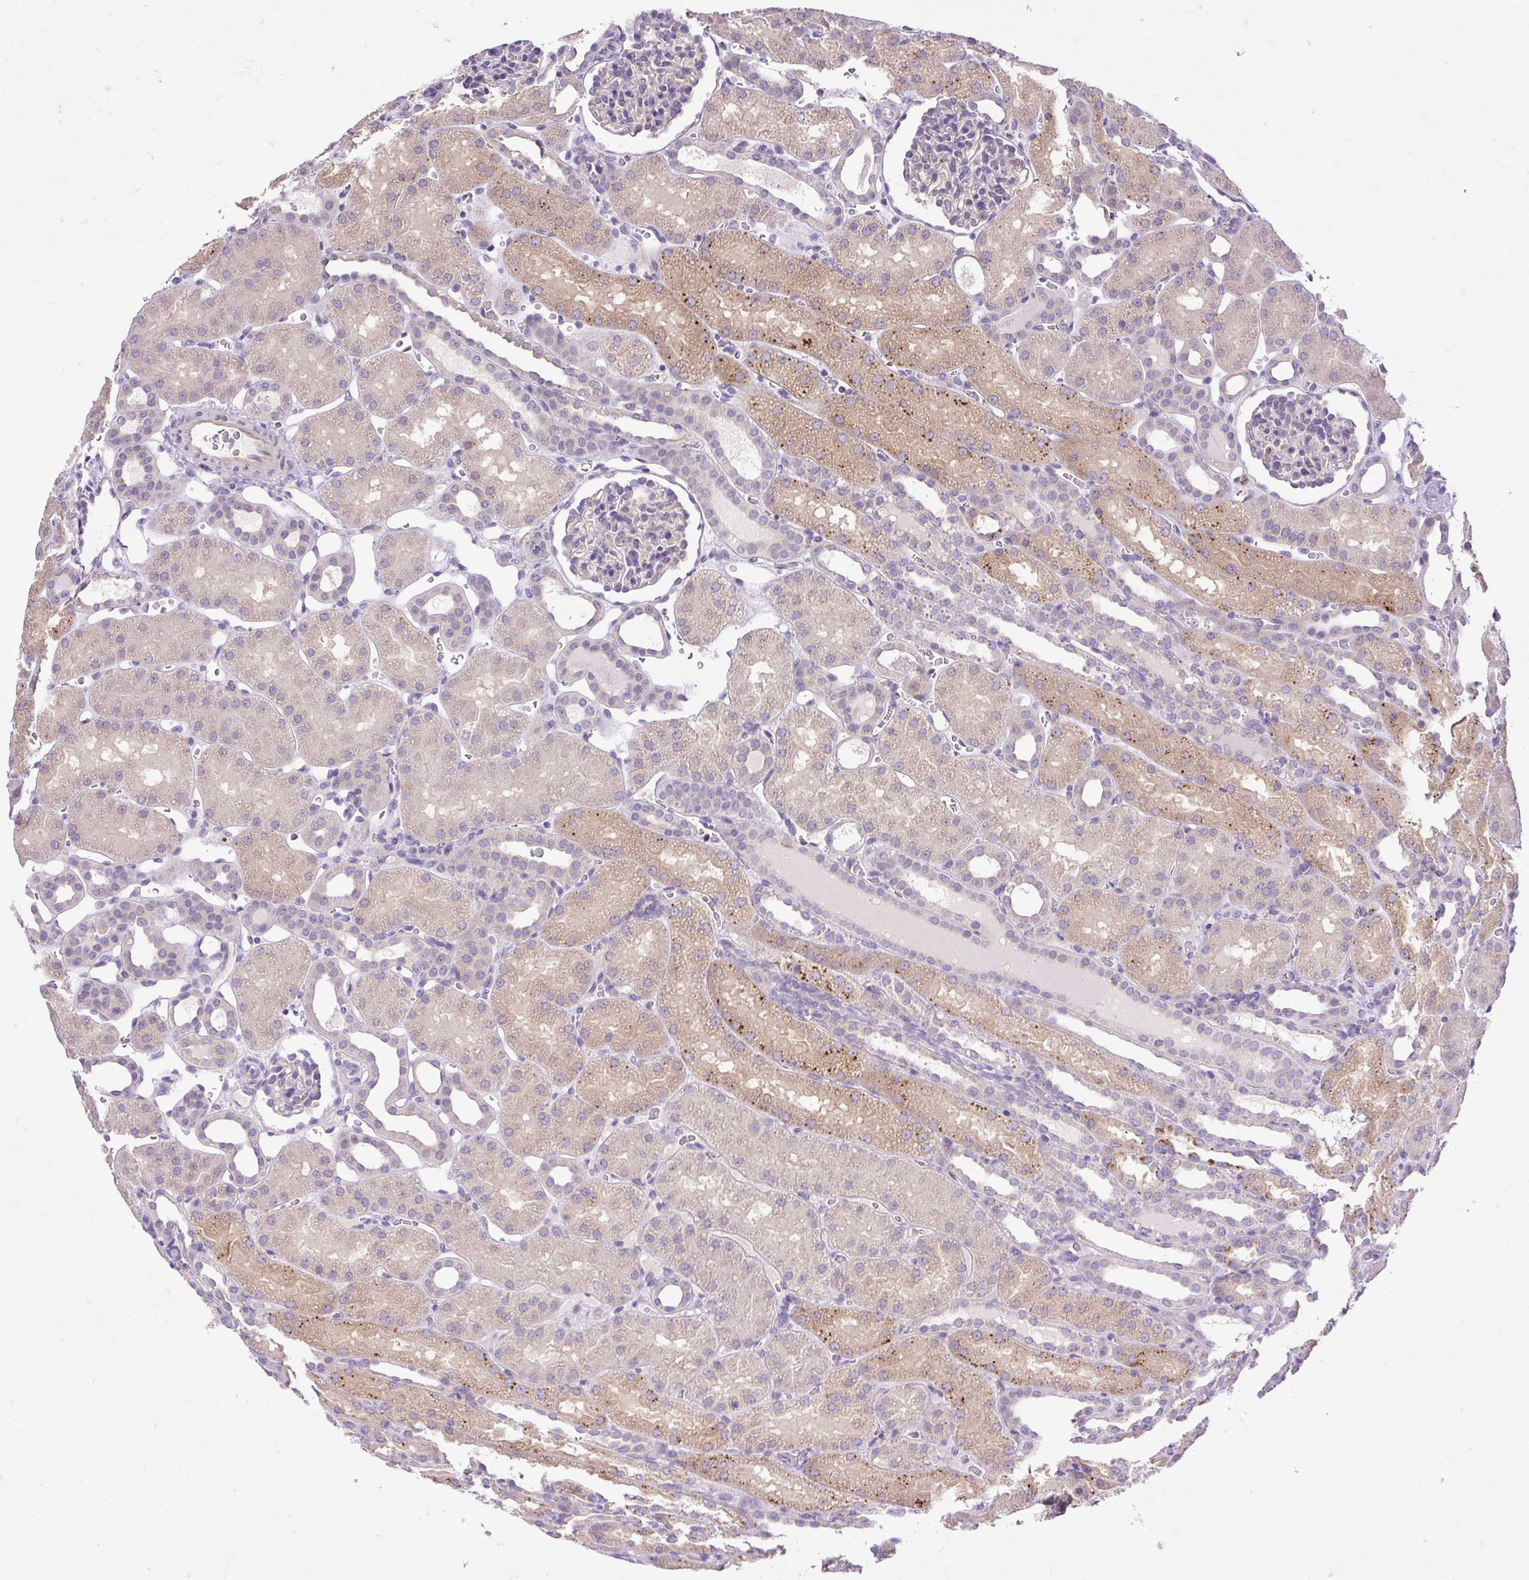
{"staining": {"intensity": "negative", "quantity": "none", "location": "none"}, "tissue": "kidney", "cell_type": "Cells in glomeruli", "image_type": "normal", "snomed": [{"axis": "morphology", "description": "Normal tissue, NOS"}, {"axis": "topography", "description": "Kidney"}], "caption": "A photomicrograph of kidney stained for a protein shows no brown staining in cells in glomeruli. Nuclei are stained in blue.", "gene": "HEXB", "patient": {"sex": "male", "age": 2}}